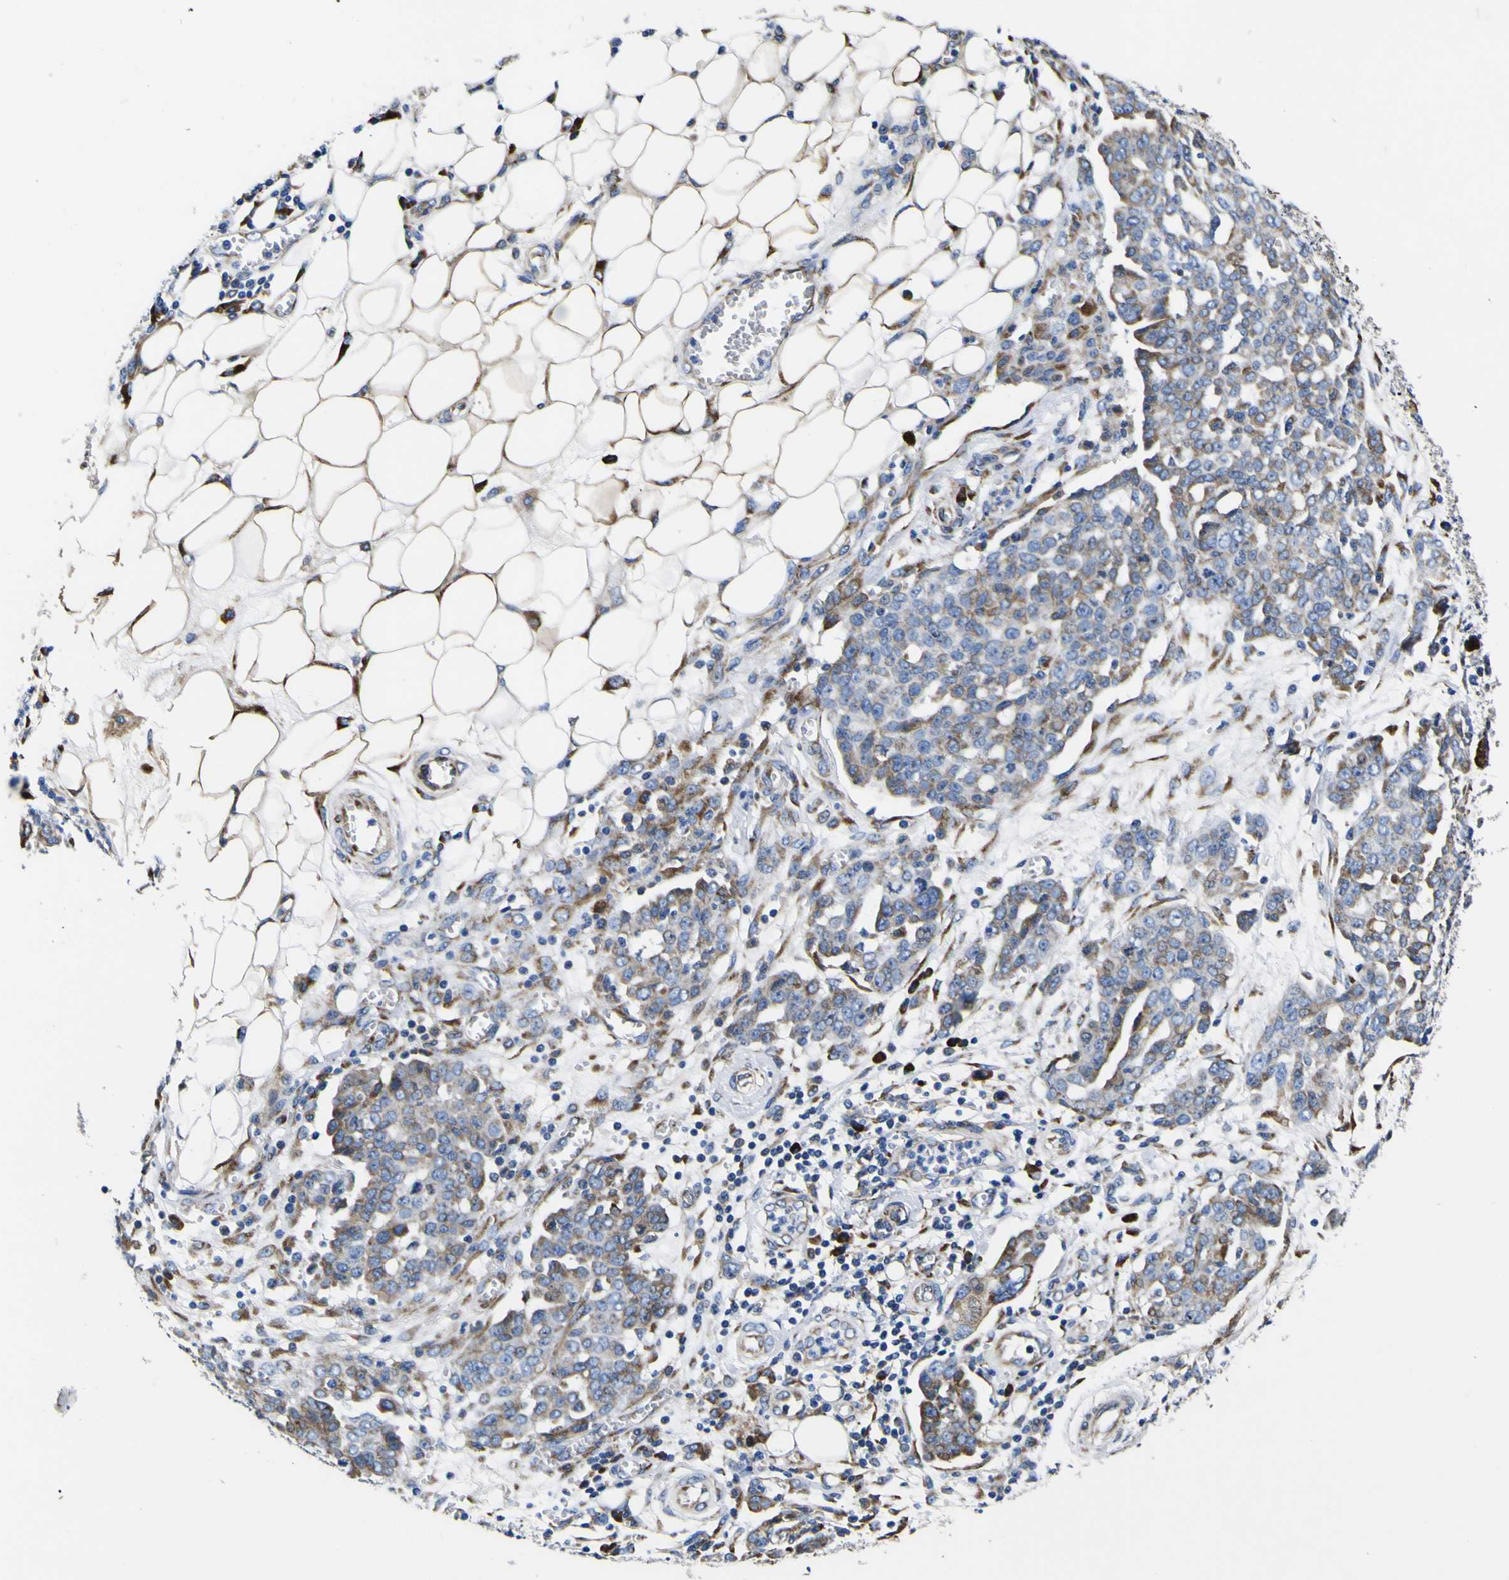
{"staining": {"intensity": "moderate", "quantity": "<25%", "location": "cytoplasmic/membranous"}, "tissue": "ovarian cancer", "cell_type": "Tumor cells", "image_type": "cancer", "snomed": [{"axis": "morphology", "description": "Cystadenocarcinoma, serous, NOS"}, {"axis": "topography", "description": "Soft tissue"}, {"axis": "topography", "description": "Ovary"}], "caption": "A histopathology image of ovarian cancer (serous cystadenocarcinoma) stained for a protein exhibits moderate cytoplasmic/membranous brown staining in tumor cells.", "gene": "SCD", "patient": {"sex": "female", "age": 57}}